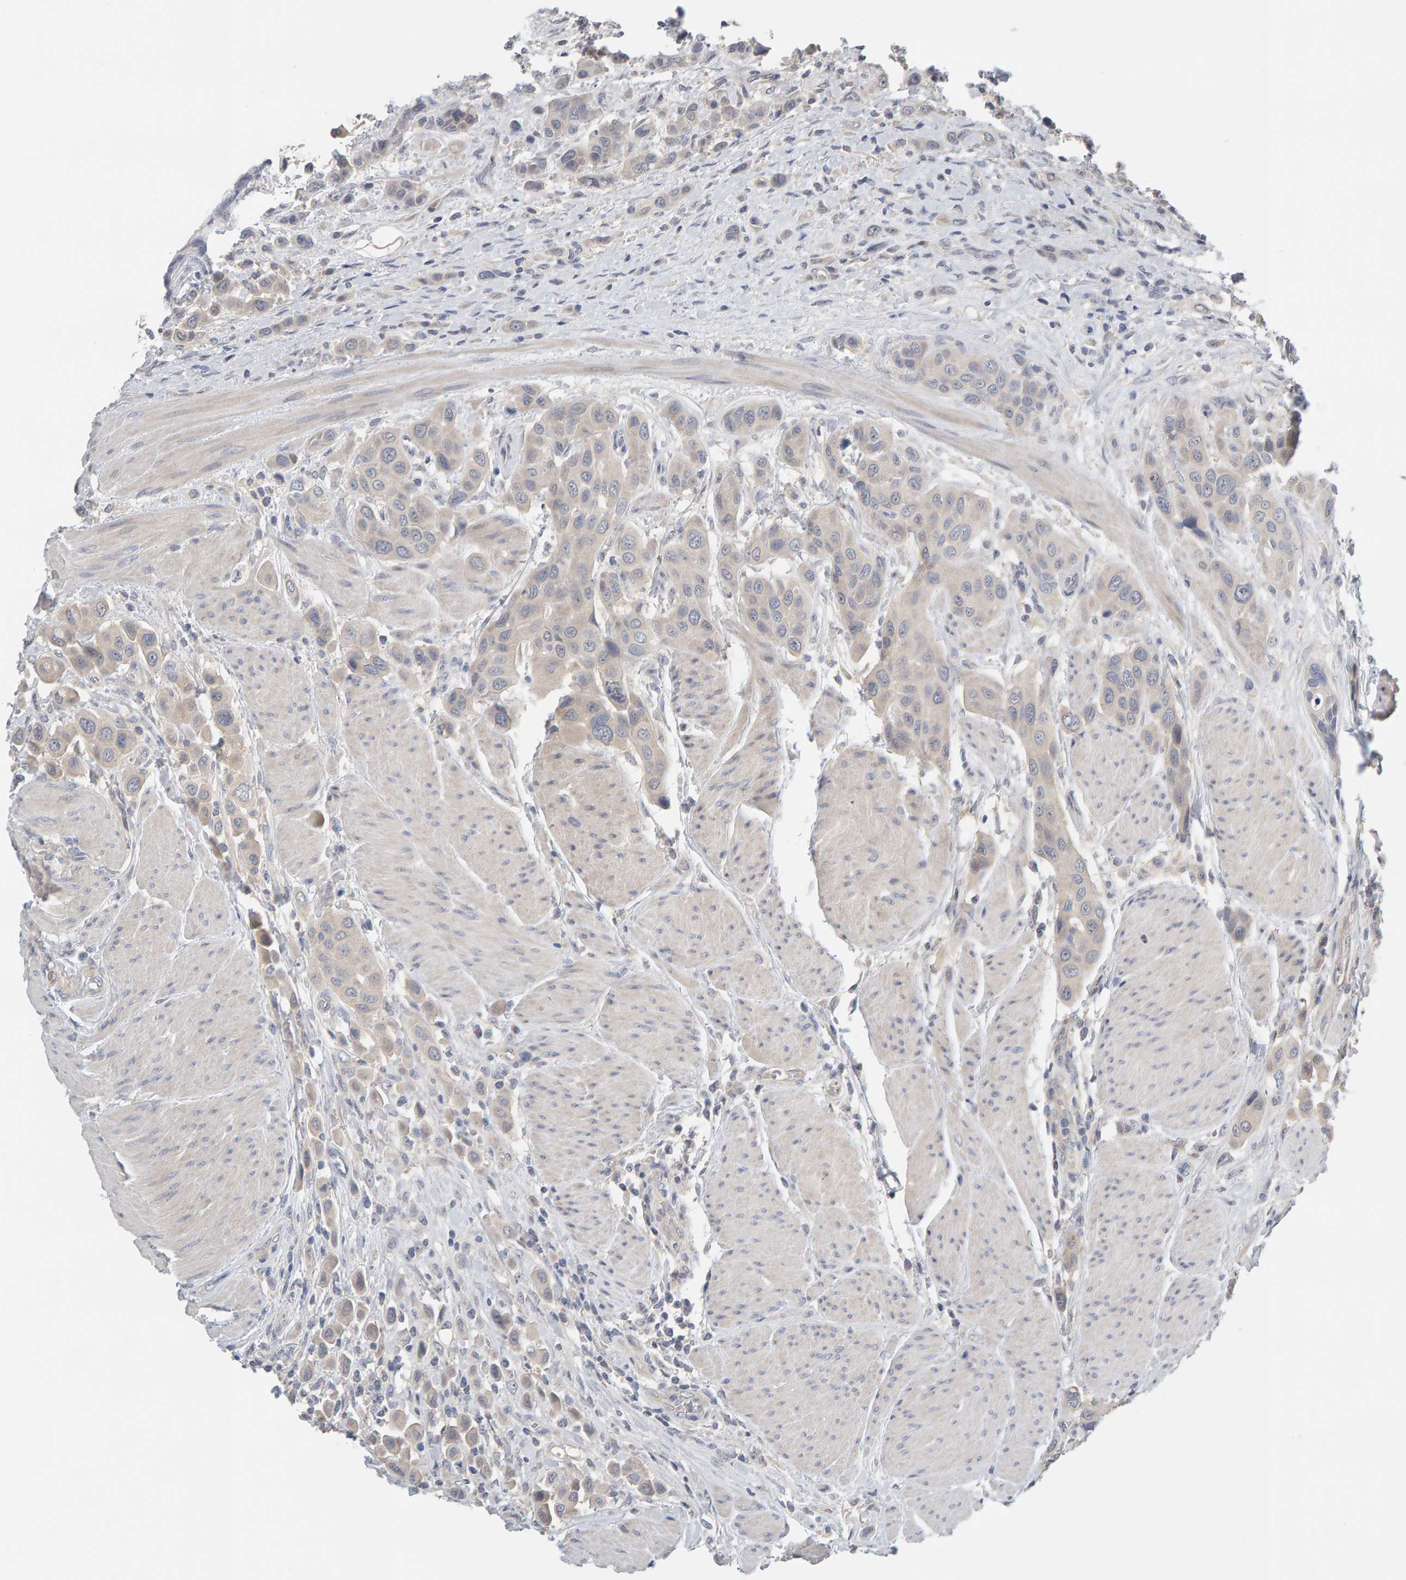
{"staining": {"intensity": "weak", "quantity": "25%-75%", "location": "cytoplasmic/membranous"}, "tissue": "urothelial cancer", "cell_type": "Tumor cells", "image_type": "cancer", "snomed": [{"axis": "morphology", "description": "Urothelial carcinoma, High grade"}, {"axis": "topography", "description": "Urinary bladder"}], "caption": "Immunohistochemistry (DAB (3,3'-diaminobenzidine)) staining of high-grade urothelial carcinoma demonstrates weak cytoplasmic/membranous protein positivity in approximately 25%-75% of tumor cells.", "gene": "GFUS", "patient": {"sex": "male", "age": 50}}